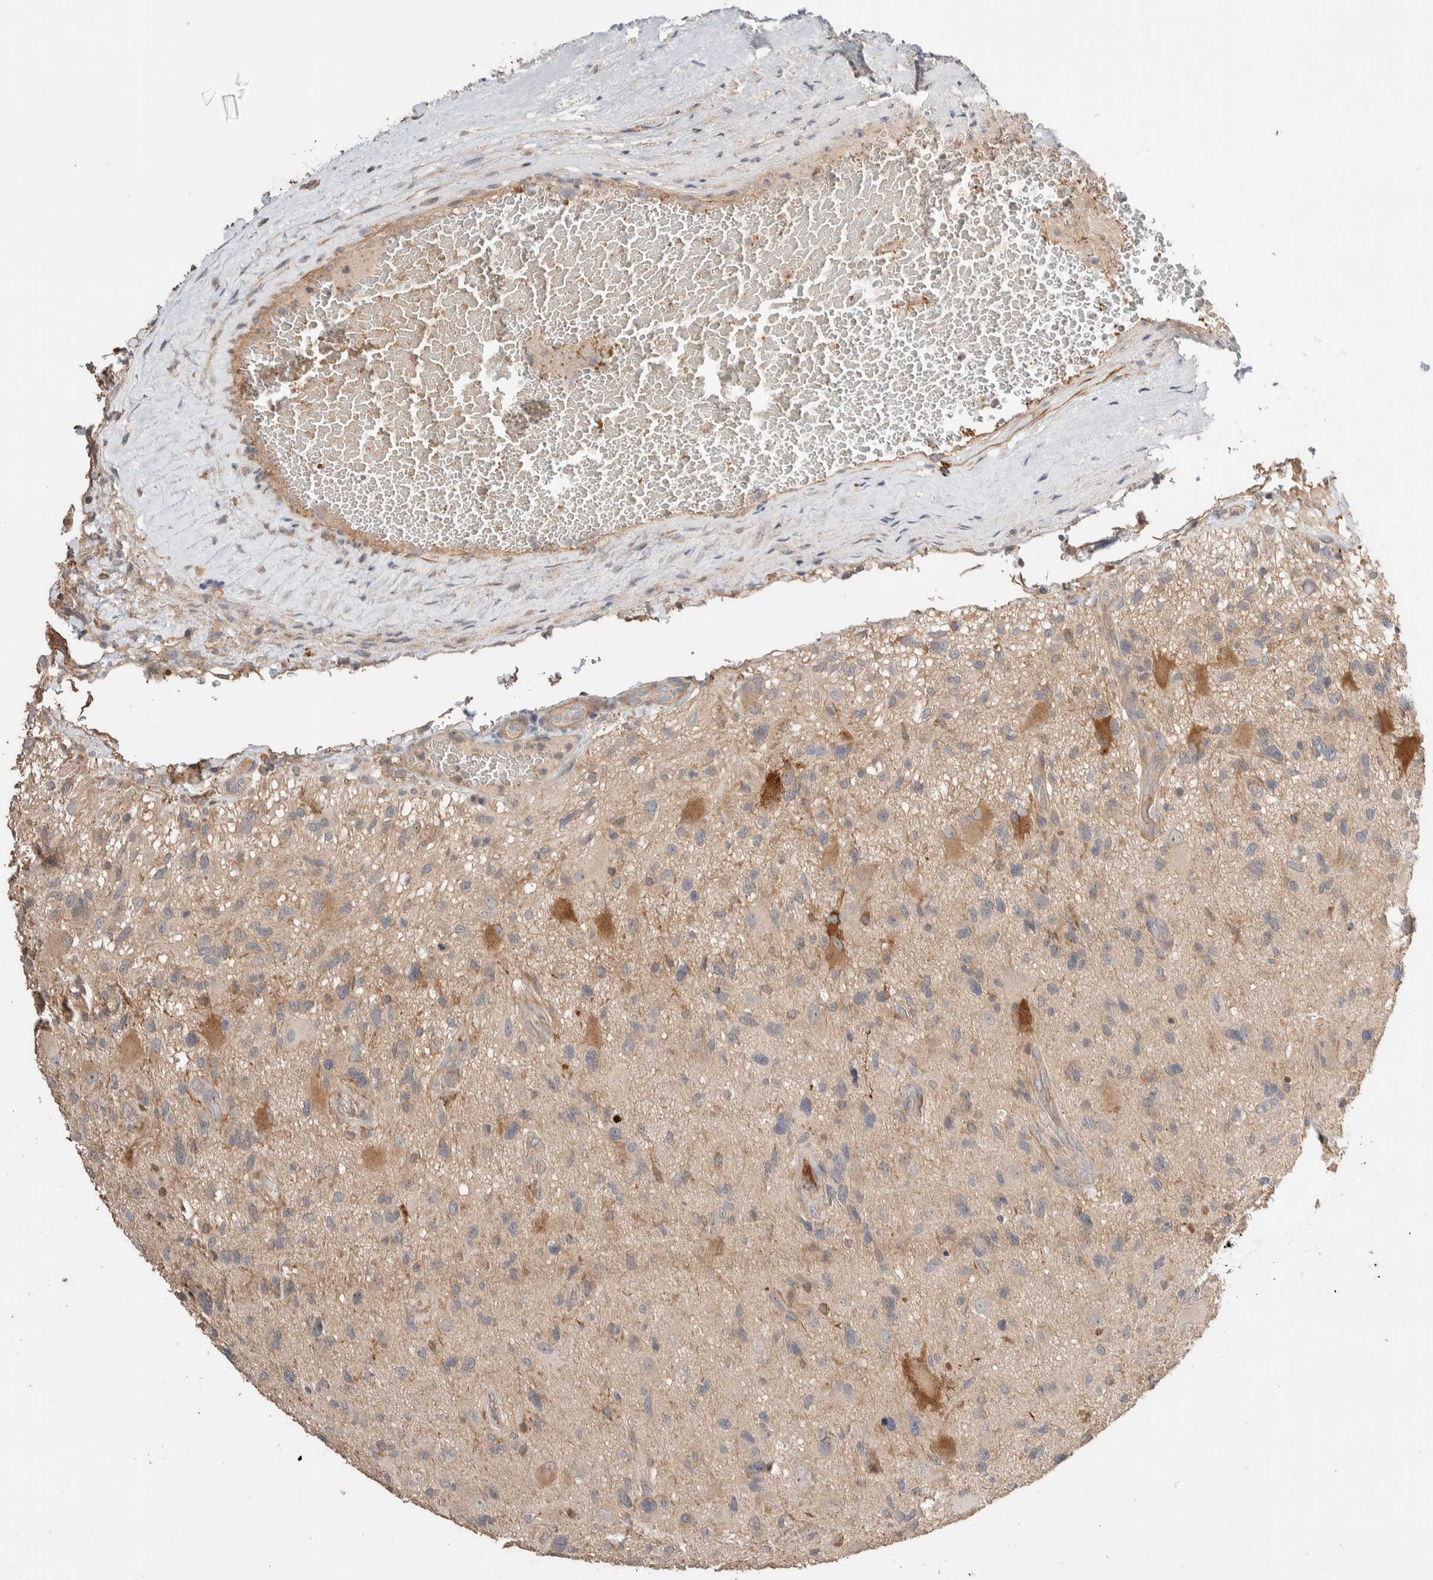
{"staining": {"intensity": "moderate", "quantity": "<25%", "location": "cytoplasmic/membranous"}, "tissue": "glioma", "cell_type": "Tumor cells", "image_type": "cancer", "snomed": [{"axis": "morphology", "description": "Glioma, malignant, High grade"}, {"axis": "topography", "description": "Brain"}], "caption": "Immunohistochemistry (IHC) (DAB) staining of human high-grade glioma (malignant) exhibits moderate cytoplasmic/membranous protein positivity in approximately <25% of tumor cells. The staining was performed using DAB to visualize the protein expression in brown, while the nuclei were stained in blue with hematoxylin (Magnification: 20x).", "gene": "WDR91", "patient": {"sex": "male", "age": 33}}